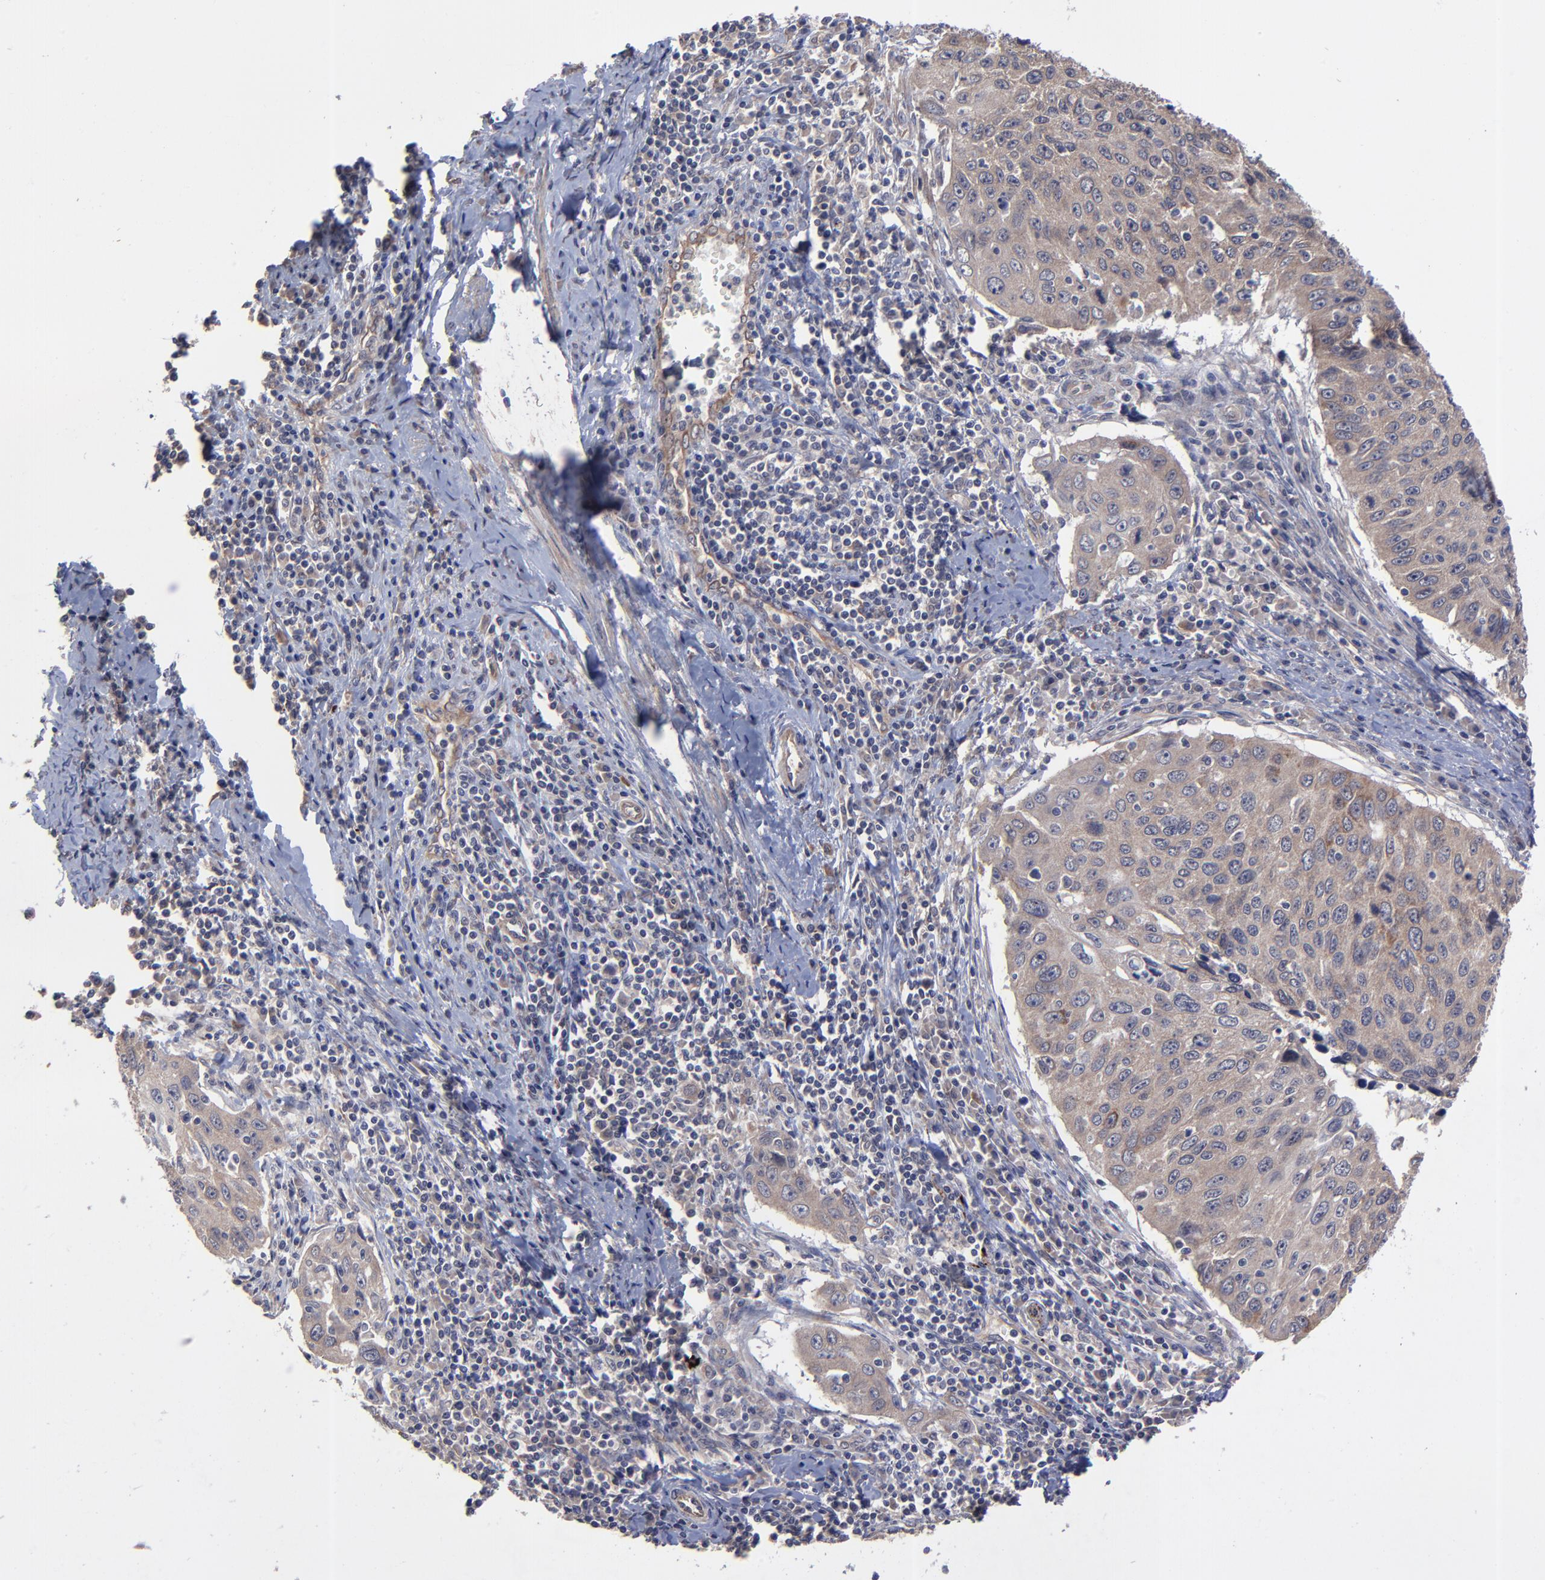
{"staining": {"intensity": "weak", "quantity": "25%-75%", "location": "cytoplasmic/membranous"}, "tissue": "cervical cancer", "cell_type": "Tumor cells", "image_type": "cancer", "snomed": [{"axis": "morphology", "description": "Squamous cell carcinoma, NOS"}, {"axis": "topography", "description": "Cervix"}], "caption": "The micrograph exhibits a brown stain indicating the presence of a protein in the cytoplasmic/membranous of tumor cells in cervical squamous cell carcinoma.", "gene": "ZNF780B", "patient": {"sex": "female", "age": 53}}